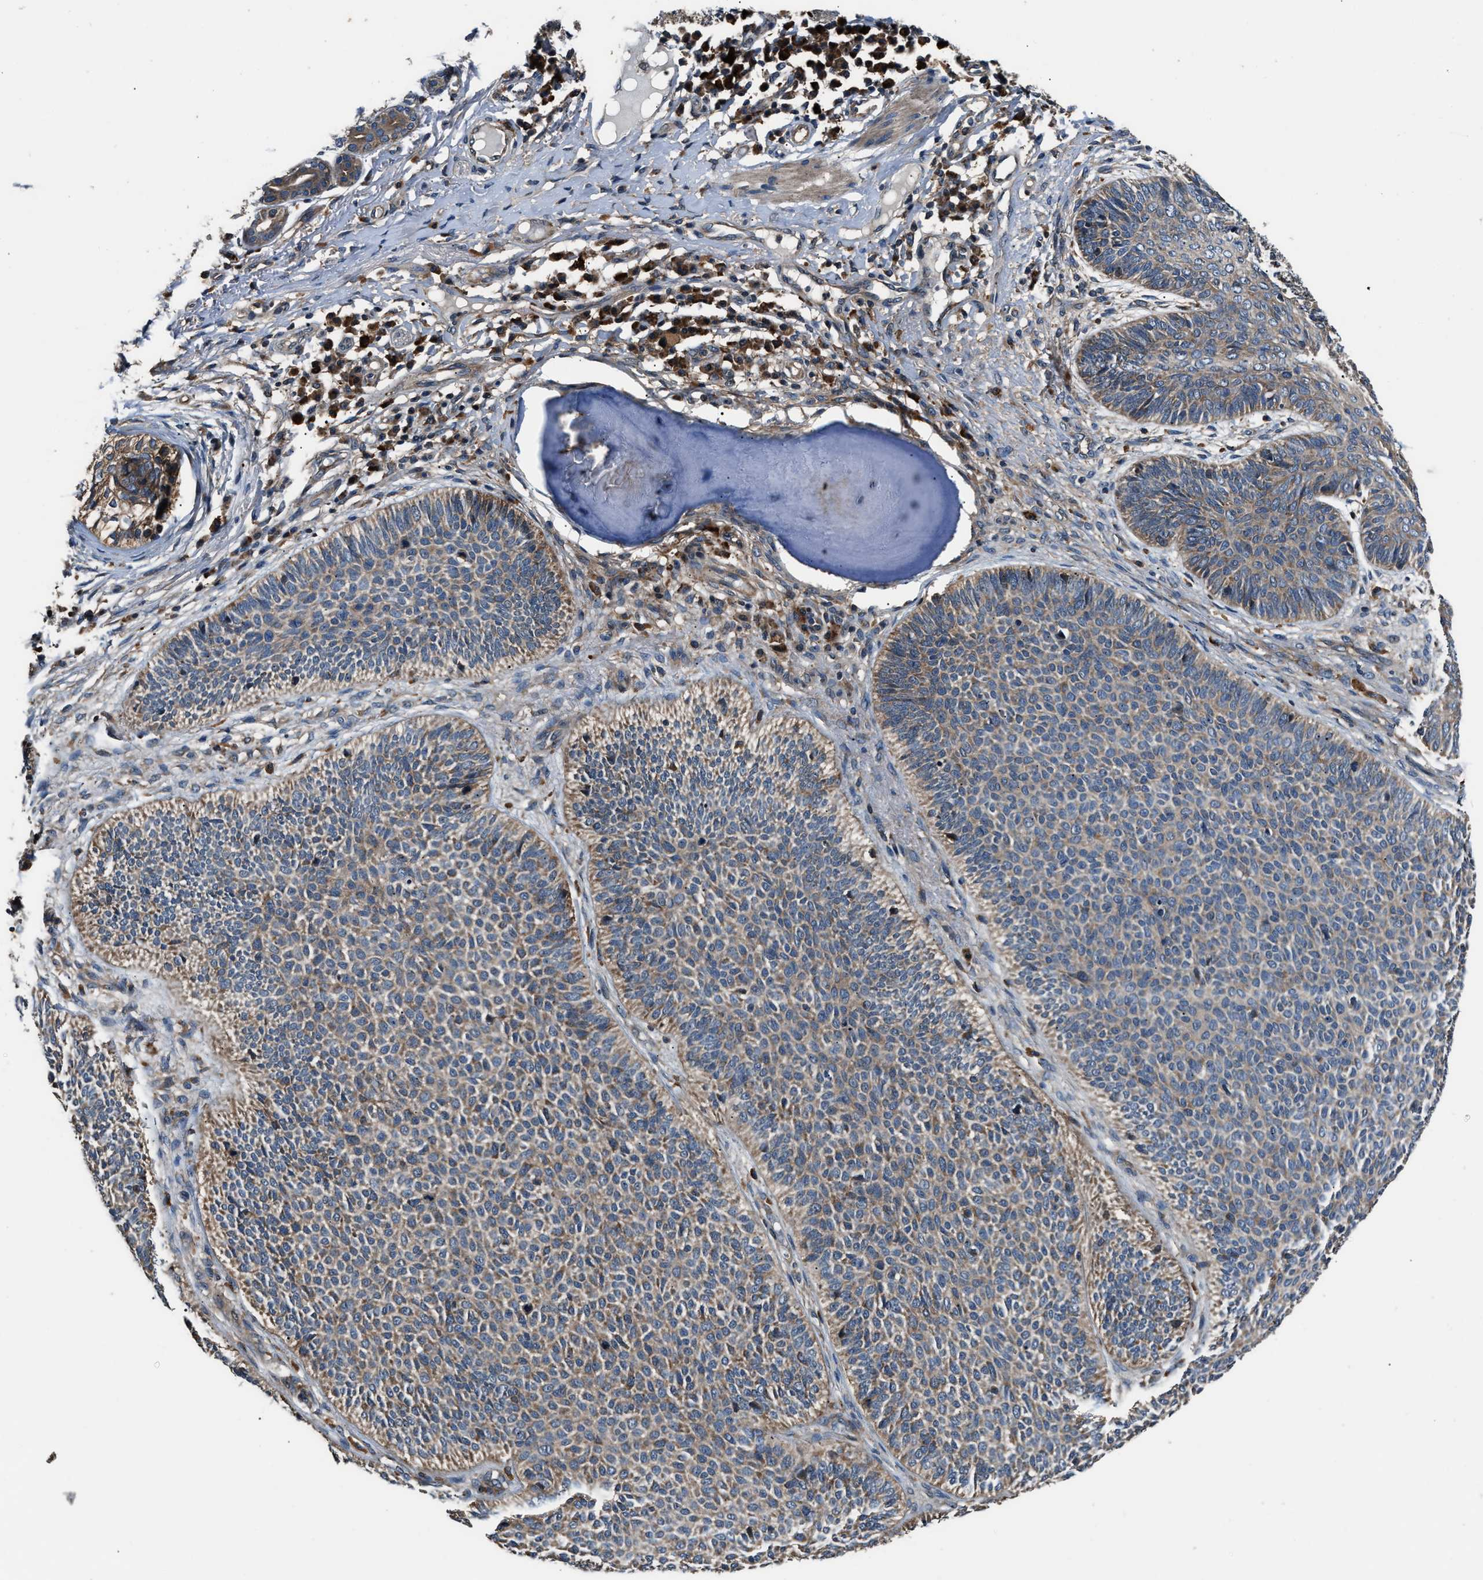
{"staining": {"intensity": "moderate", "quantity": ">75%", "location": "cytoplasmic/membranous"}, "tissue": "skin cancer", "cell_type": "Tumor cells", "image_type": "cancer", "snomed": [{"axis": "morphology", "description": "Normal tissue, NOS"}, {"axis": "morphology", "description": "Basal cell carcinoma"}, {"axis": "topography", "description": "Skin"}], "caption": "Immunohistochemistry of basal cell carcinoma (skin) displays medium levels of moderate cytoplasmic/membranous staining in approximately >75% of tumor cells.", "gene": "IMPDH2", "patient": {"sex": "male", "age": 52}}